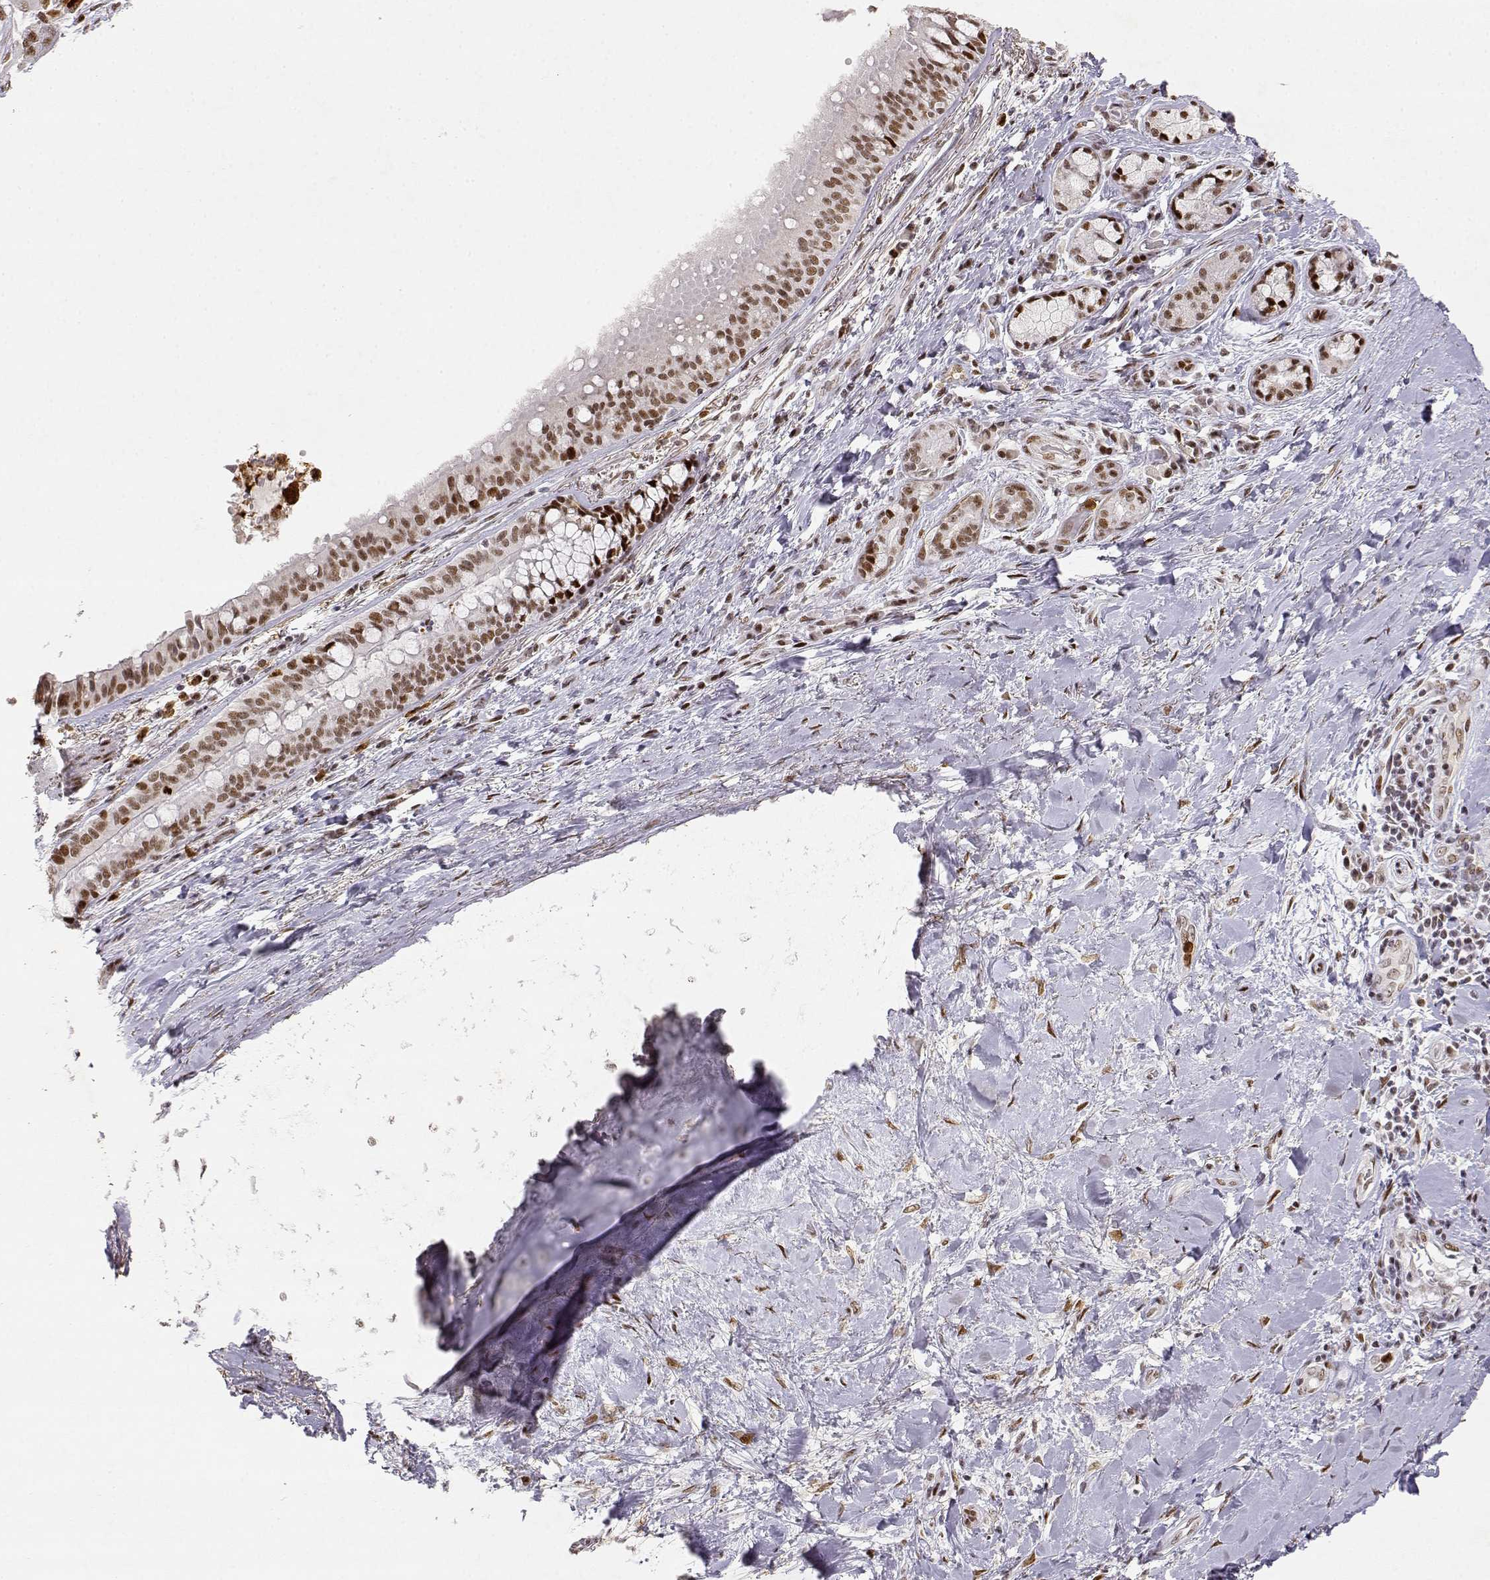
{"staining": {"intensity": "moderate", "quantity": ">75%", "location": "nuclear"}, "tissue": "bronchus", "cell_type": "Respiratory epithelial cells", "image_type": "normal", "snomed": [{"axis": "morphology", "description": "Normal tissue, NOS"}, {"axis": "morphology", "description": "Squamous cell carcinoma, NOS"}, {"axis": "topography", "description": "Bronchus"}, {"axis": "topography", "description": "Lung"}], "caption": "A high-resolution image shows IHC staining of normal bronchus, which displays moderate nuclear positivity in about >75% of respiratory epithelial cells.", "gene": "RSF1", "patient": {"sex": "male", "age": 69}}